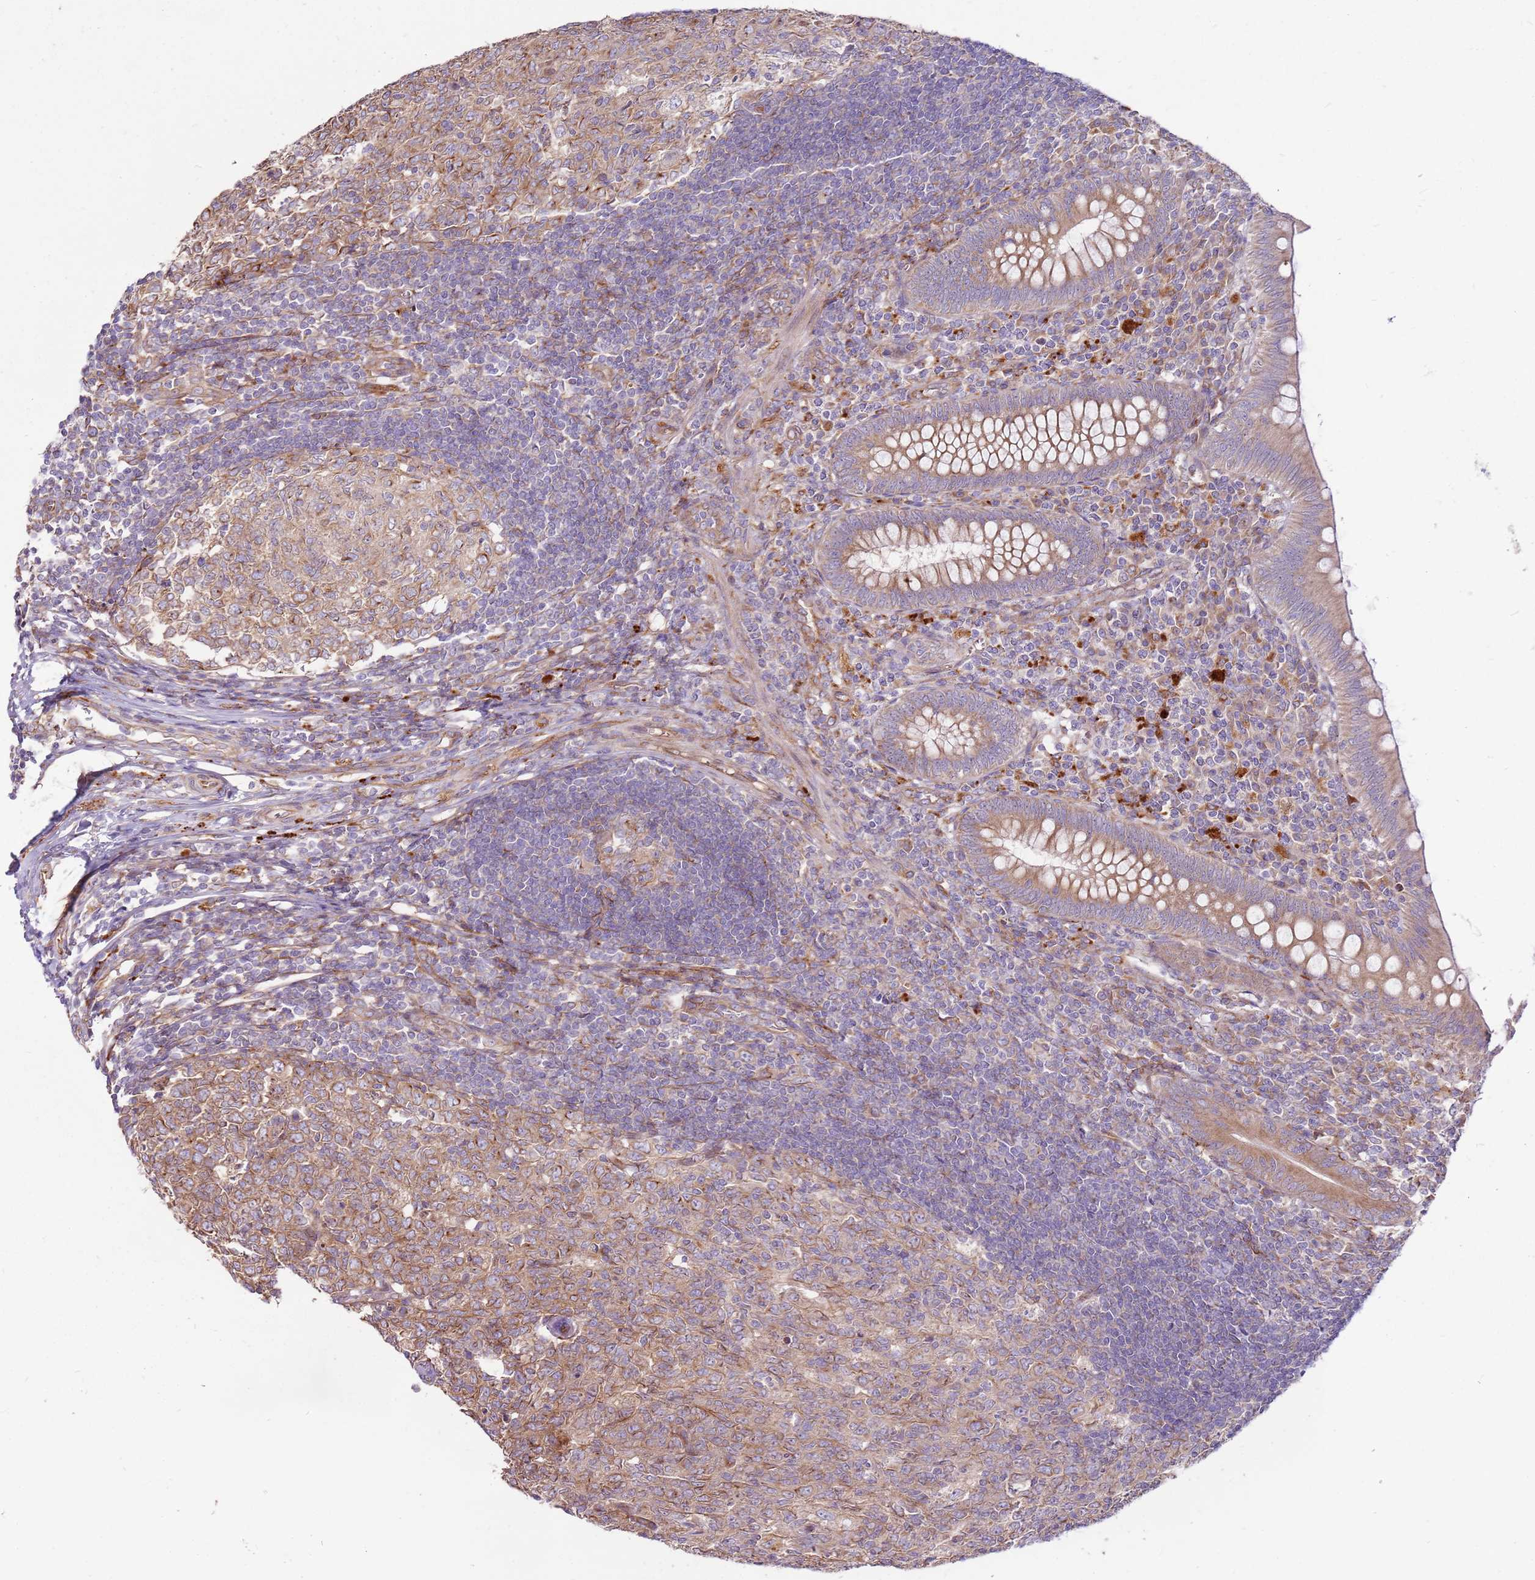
{"staining": {"intensity": "moderate", "quantity": ">75%", "location": "cytoplasmic/membranous"}, "tissue": "appendix", "cell_type": "Glandular cells", "image_type": "normal", "snomed": [{"axis": "morphology", "description": "Normal tissue, NOS"}, {"axis": "topography", "description": "Appendix"}], "caption": "Brown immunohistochemical staining in benign appendix shows moderate cytoplasmic/membranous staining in approximately >75% of glandular cells. The protein of interest is shown in brown color, while the nuclei are stained blue.", "gene": "EMC1", "patient": {"sex": "male", "age": 14}}